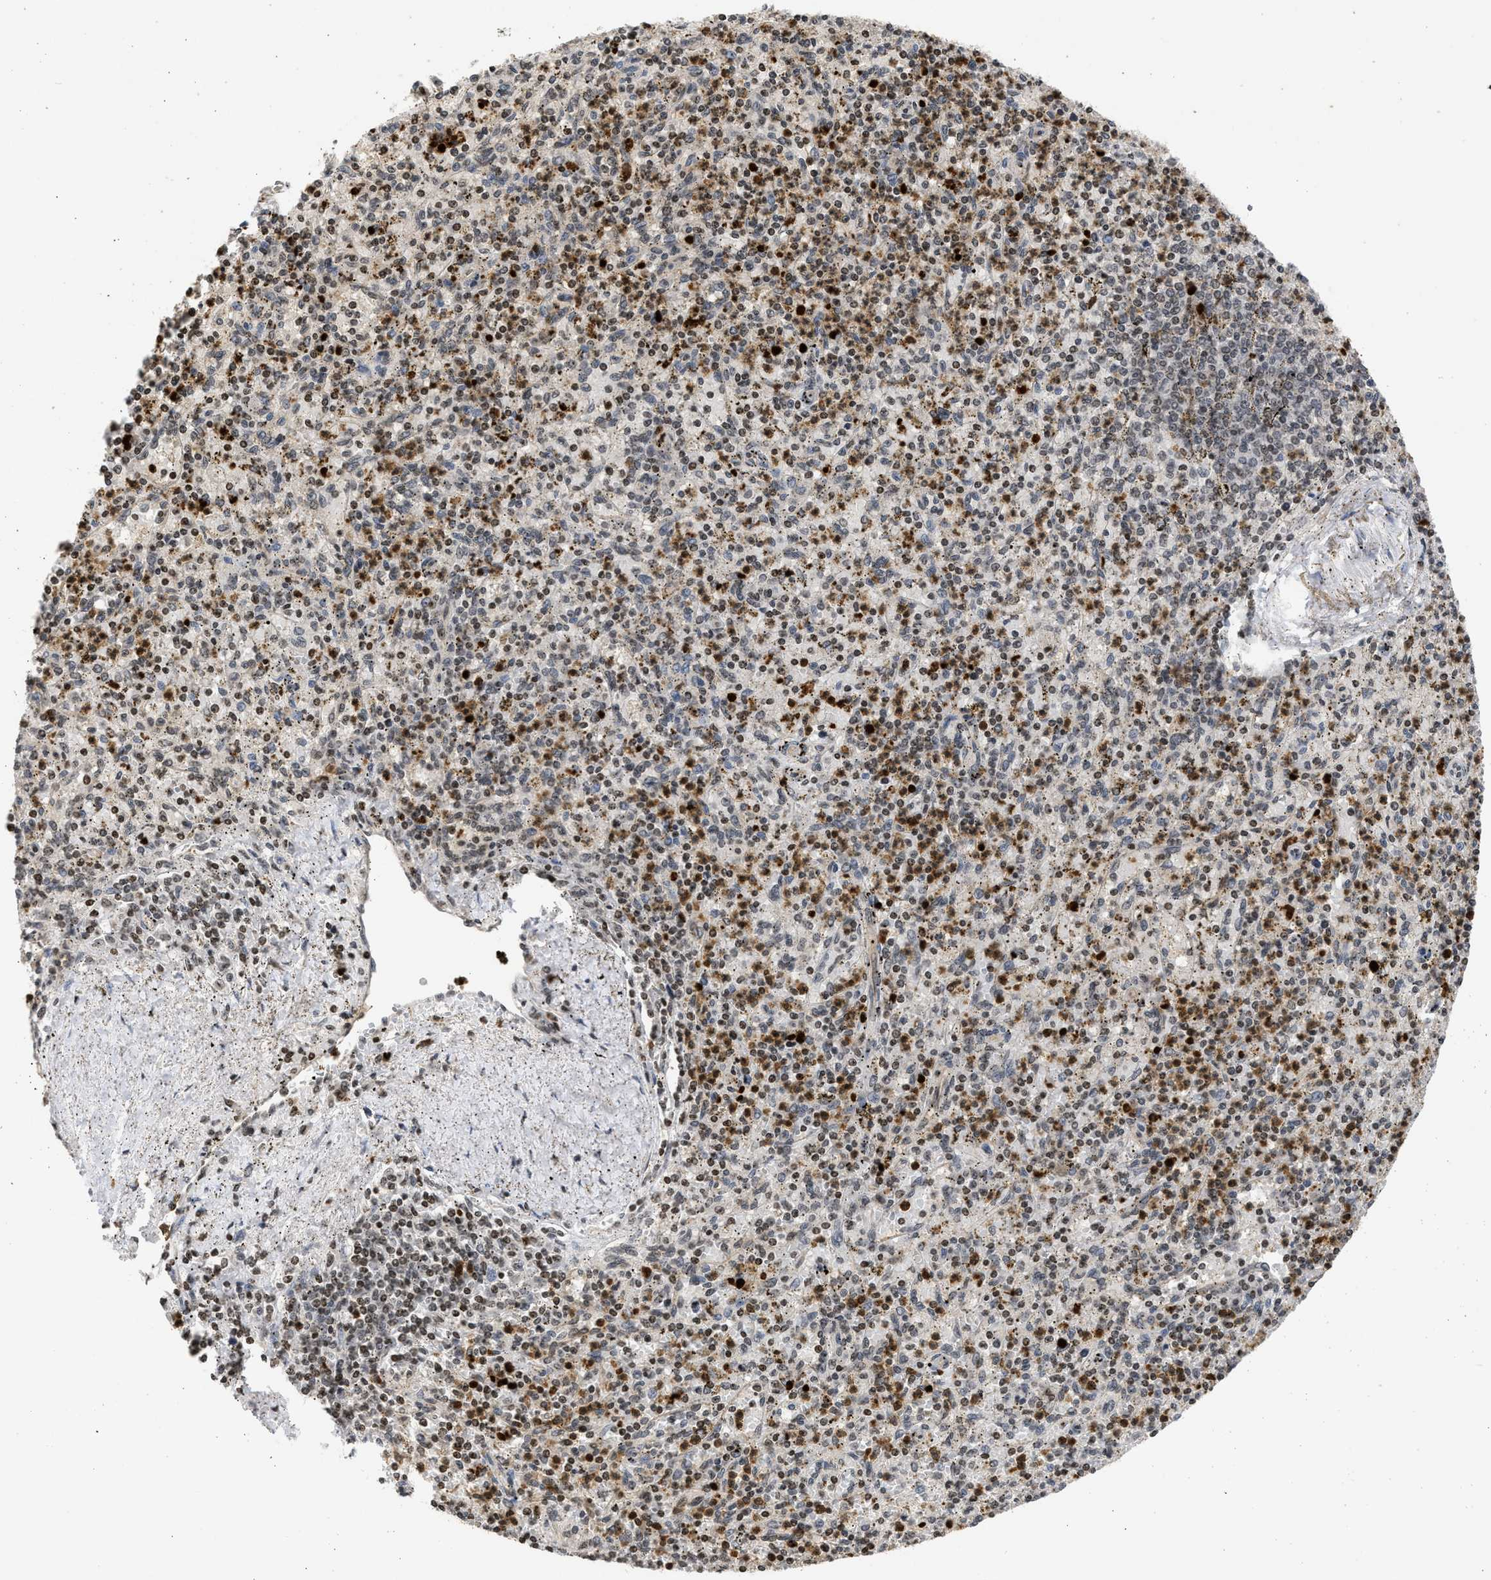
{"staining": {"intensity": "strong", "quantity": "25%-75%", "location": "cytoplasmic/membranous,nuclear"}, "tissue": "spleen", "cell_type": "Cells in red pulp", "image_type": "normal", "snomed": [{"axis": "morphology", "description": "Normal tissue, NOS"}, {"axis": "topography", "description": "Spleen"}], "caption": "A histopathology image of spleen stained for a protein displays strong cytoplasmic/membranous,nuclear brown staining in cells in red pulp.", "gene": "ENSG00000142539", "patient": {"sex": "male", "age": 72}}